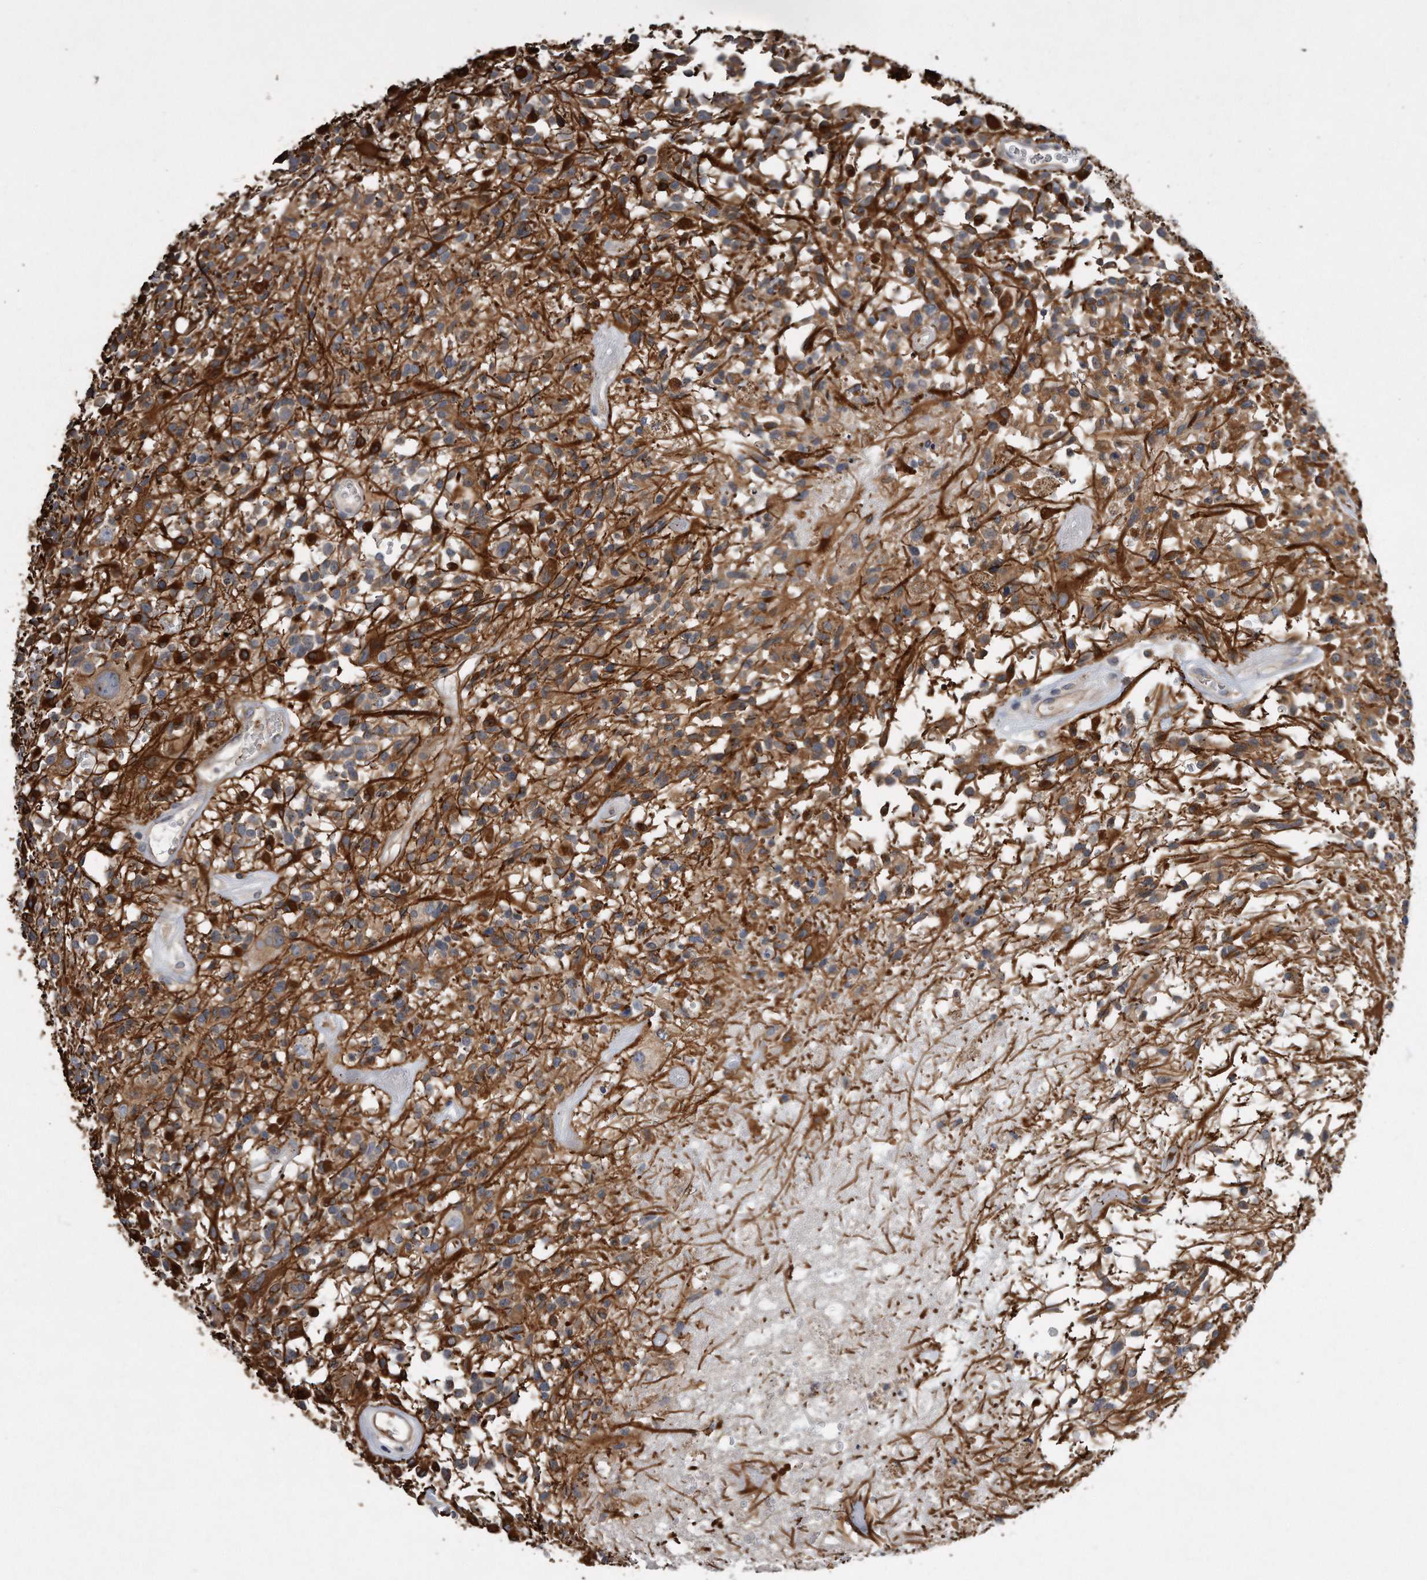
{"staining": {"intensity": "weak", "quantity": "25%-75%", "location": "cytoplasmic/membranous"}, "tissue": "glioma", "cell_type": "Tumor cells", "image_type": "cancer", "snomed": [{"axis": "morphology", "description": "Glioma, malignant, High grade"}, {"axis": "morphology", "description": "Glioblastoma, NOS"}, {"axis": "topography", "description": "Brain"}], "caption": "Human glioma stained with a brown dye reveals weak cytoplasmic/membranous positive staining in about 25%-75% of tumor cells.", "gene": "GPC1", "patient": {"sex": "male", "age": 60}}